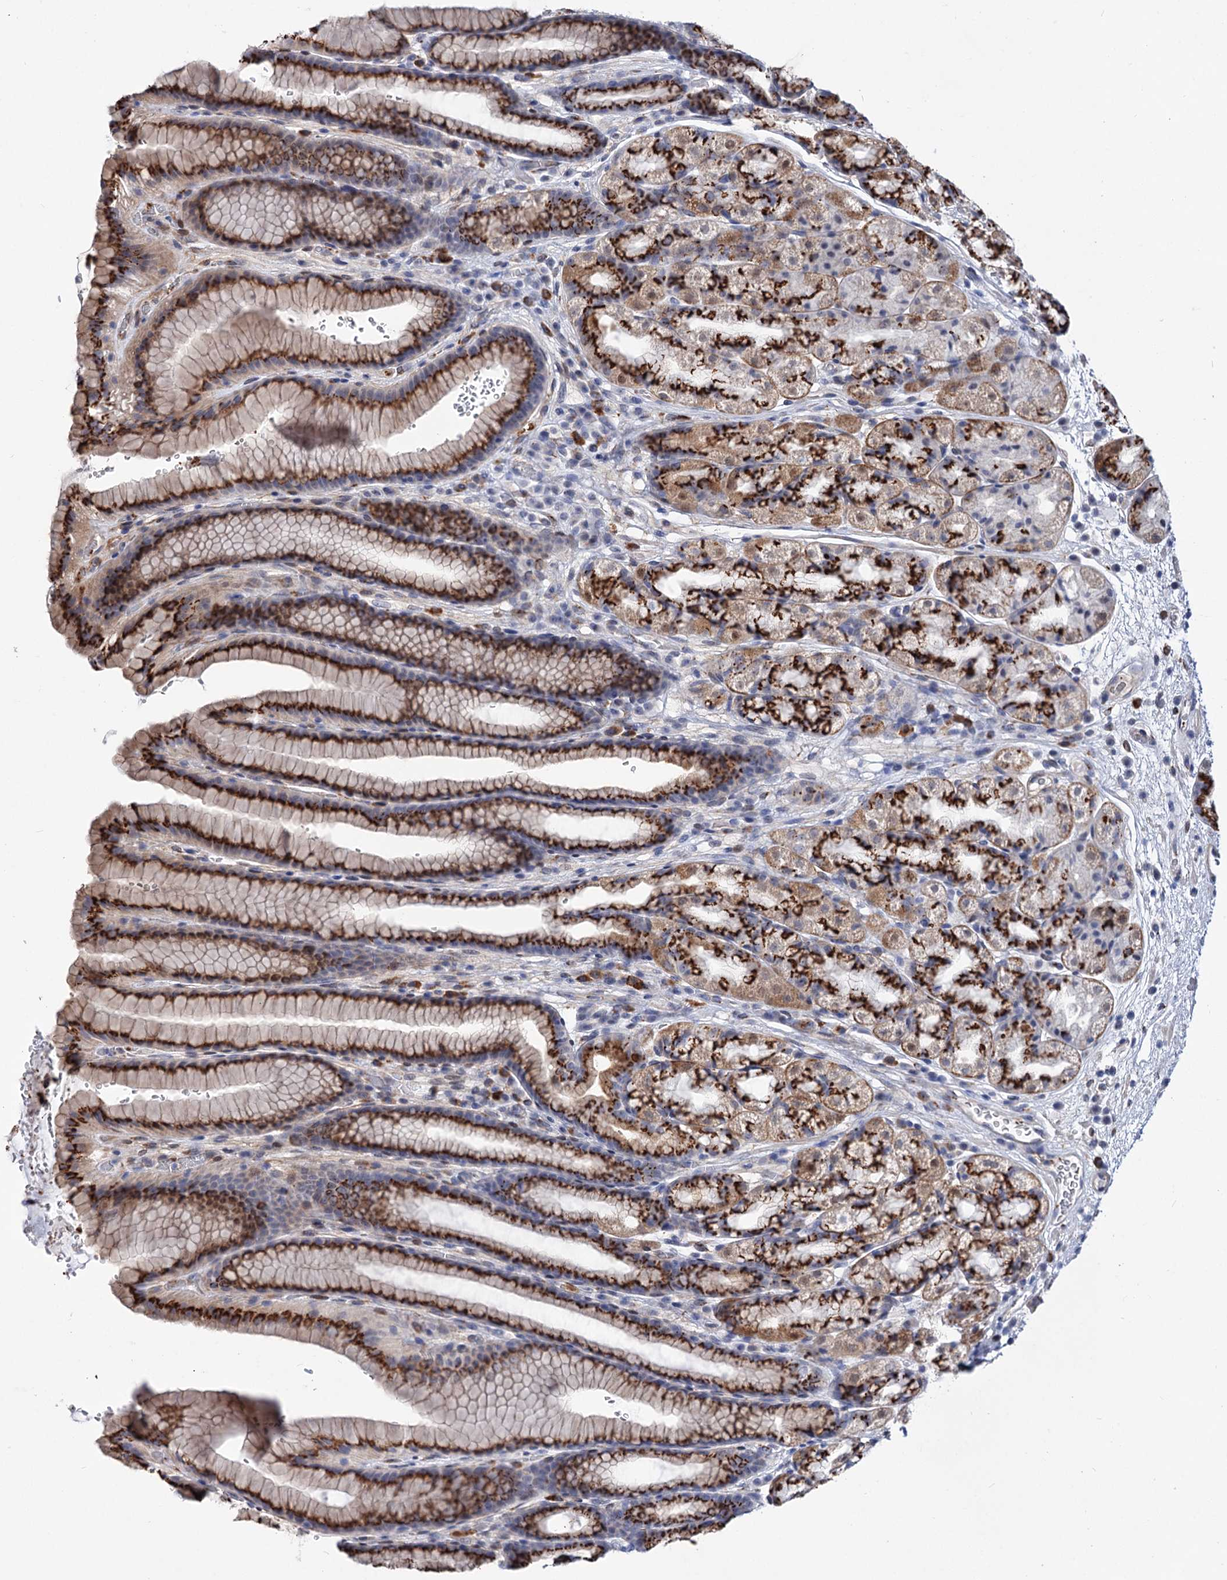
{"staining": {"intensity": "strong", "quantity": "25%-75%", "location": "cytoplasmic/membranous"}, "tissue": "stomach", "cell_type": "Glandular cells", "image_type": "normal", "snomed": [{"axis": "morphology", "description": "Normal tissue, NOS"}, {"axis": "morphology", "description": "Adenocarcinoma, NOS"}, {"axis": "topography", "description": "Stomach"}], "caption": "Glandular cells display high levels of strong cytoplasmic/membranous positivity in about 25%-75% of cells in benign human stomach.", "gene": "C11orf96", "patient": {"sex": "male", "age": 57}}